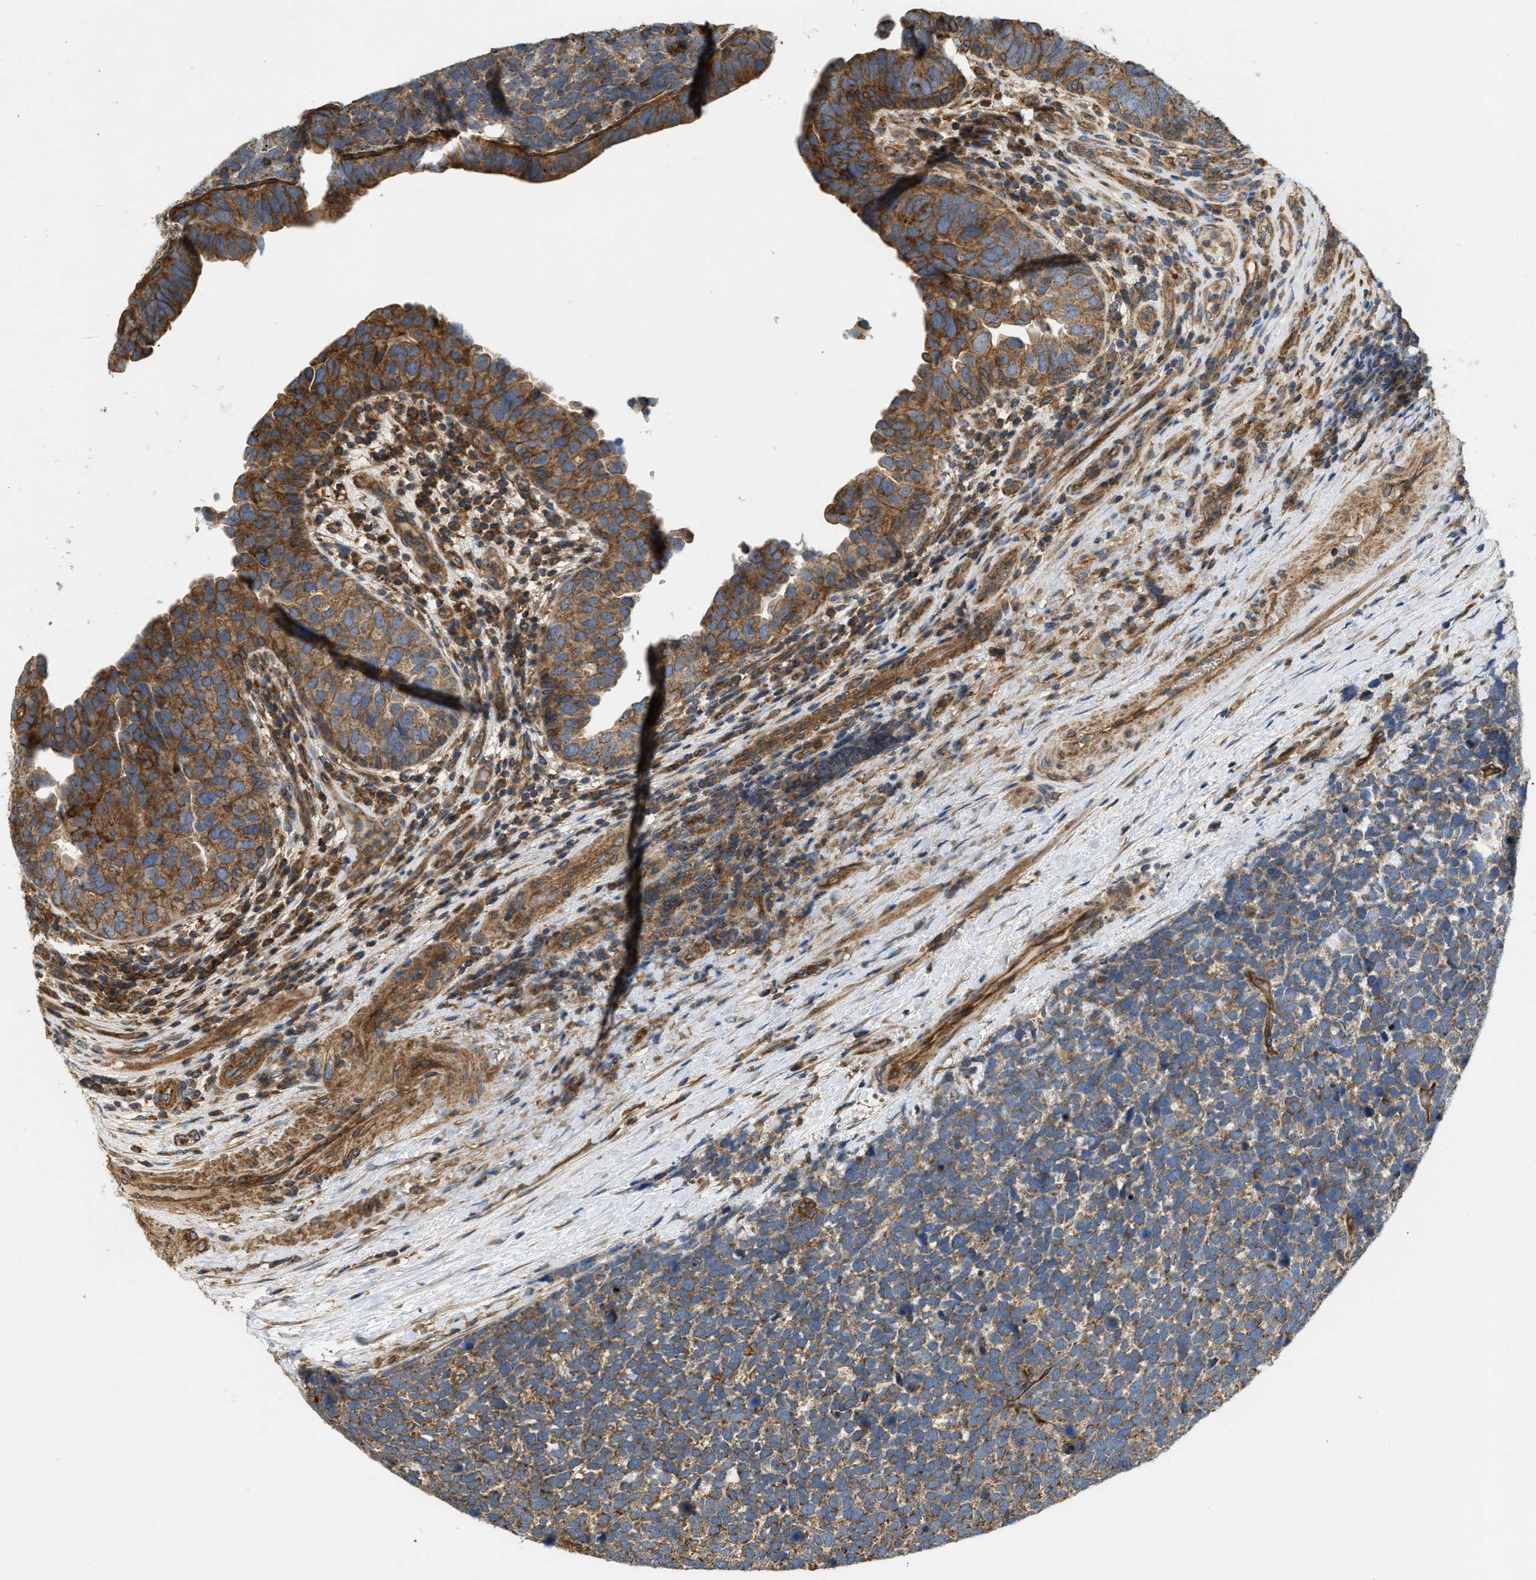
{"staining": {"intensity": "strong", "quantity": "25%-75%", "location": "cytoplasmic/membranous"}, "tissue": "urothelial cancer", "cell_type": "Tumor cells", "image_type": "cancer", "snomed": [{"axis": "morphology", "description": "Urothelial carcinoma, High grade"}, {"axis": "topography", "description": "Urinary bladder"}], "caption": "Protein analysis of high-grade urothelial carcinoma tissue exhibits strong cytoplasmic/membranous positivity in about 25%-75% of tumor cells. (IHC, brightfield microscopy, high magnification).", "gene": "GNB4", "patient": {"sex": "female", "age": 82}}